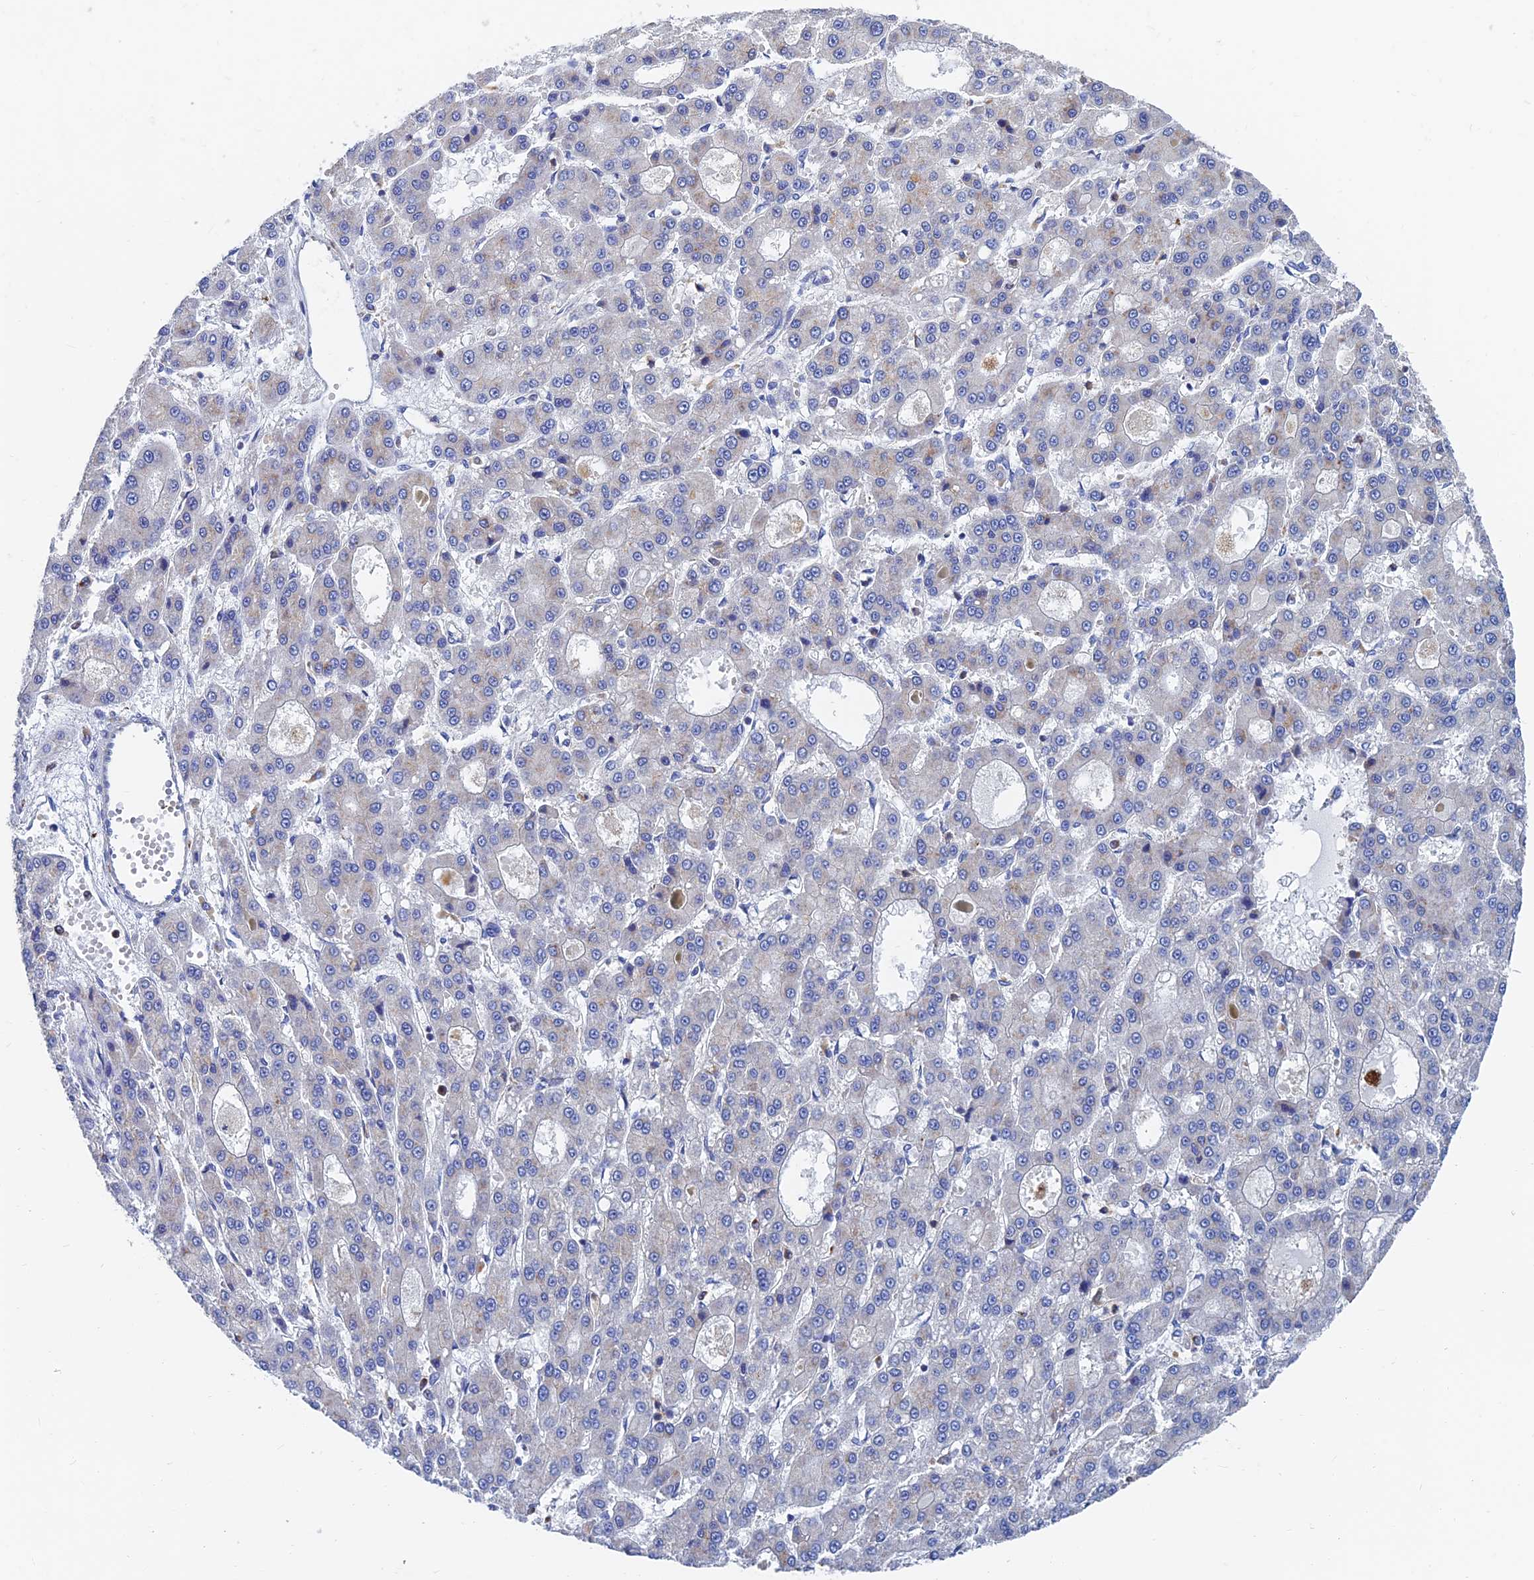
{"staining": {"intensity": "moderate", "quantity": "<25%", "location": "cytoplasmic/membranous"}, "tissue": "liver cancer", "cell_type": "Tumor cells", "image_type": "cancer", "snomed": [{"axis": "morphology", "description": "Carcinoma, Hepatocellular, NOS"}, {"axis": "topography", "description": "Liver"}], "caption": "Moderate cytoplasmic/membranous staining for a protein is seen in about <25% of tumor cells of liver hepatocellular carcinoma using immunohistochemistry.", "gene": "SPNS1", "patient": {"sex": "male", "age": 70}}